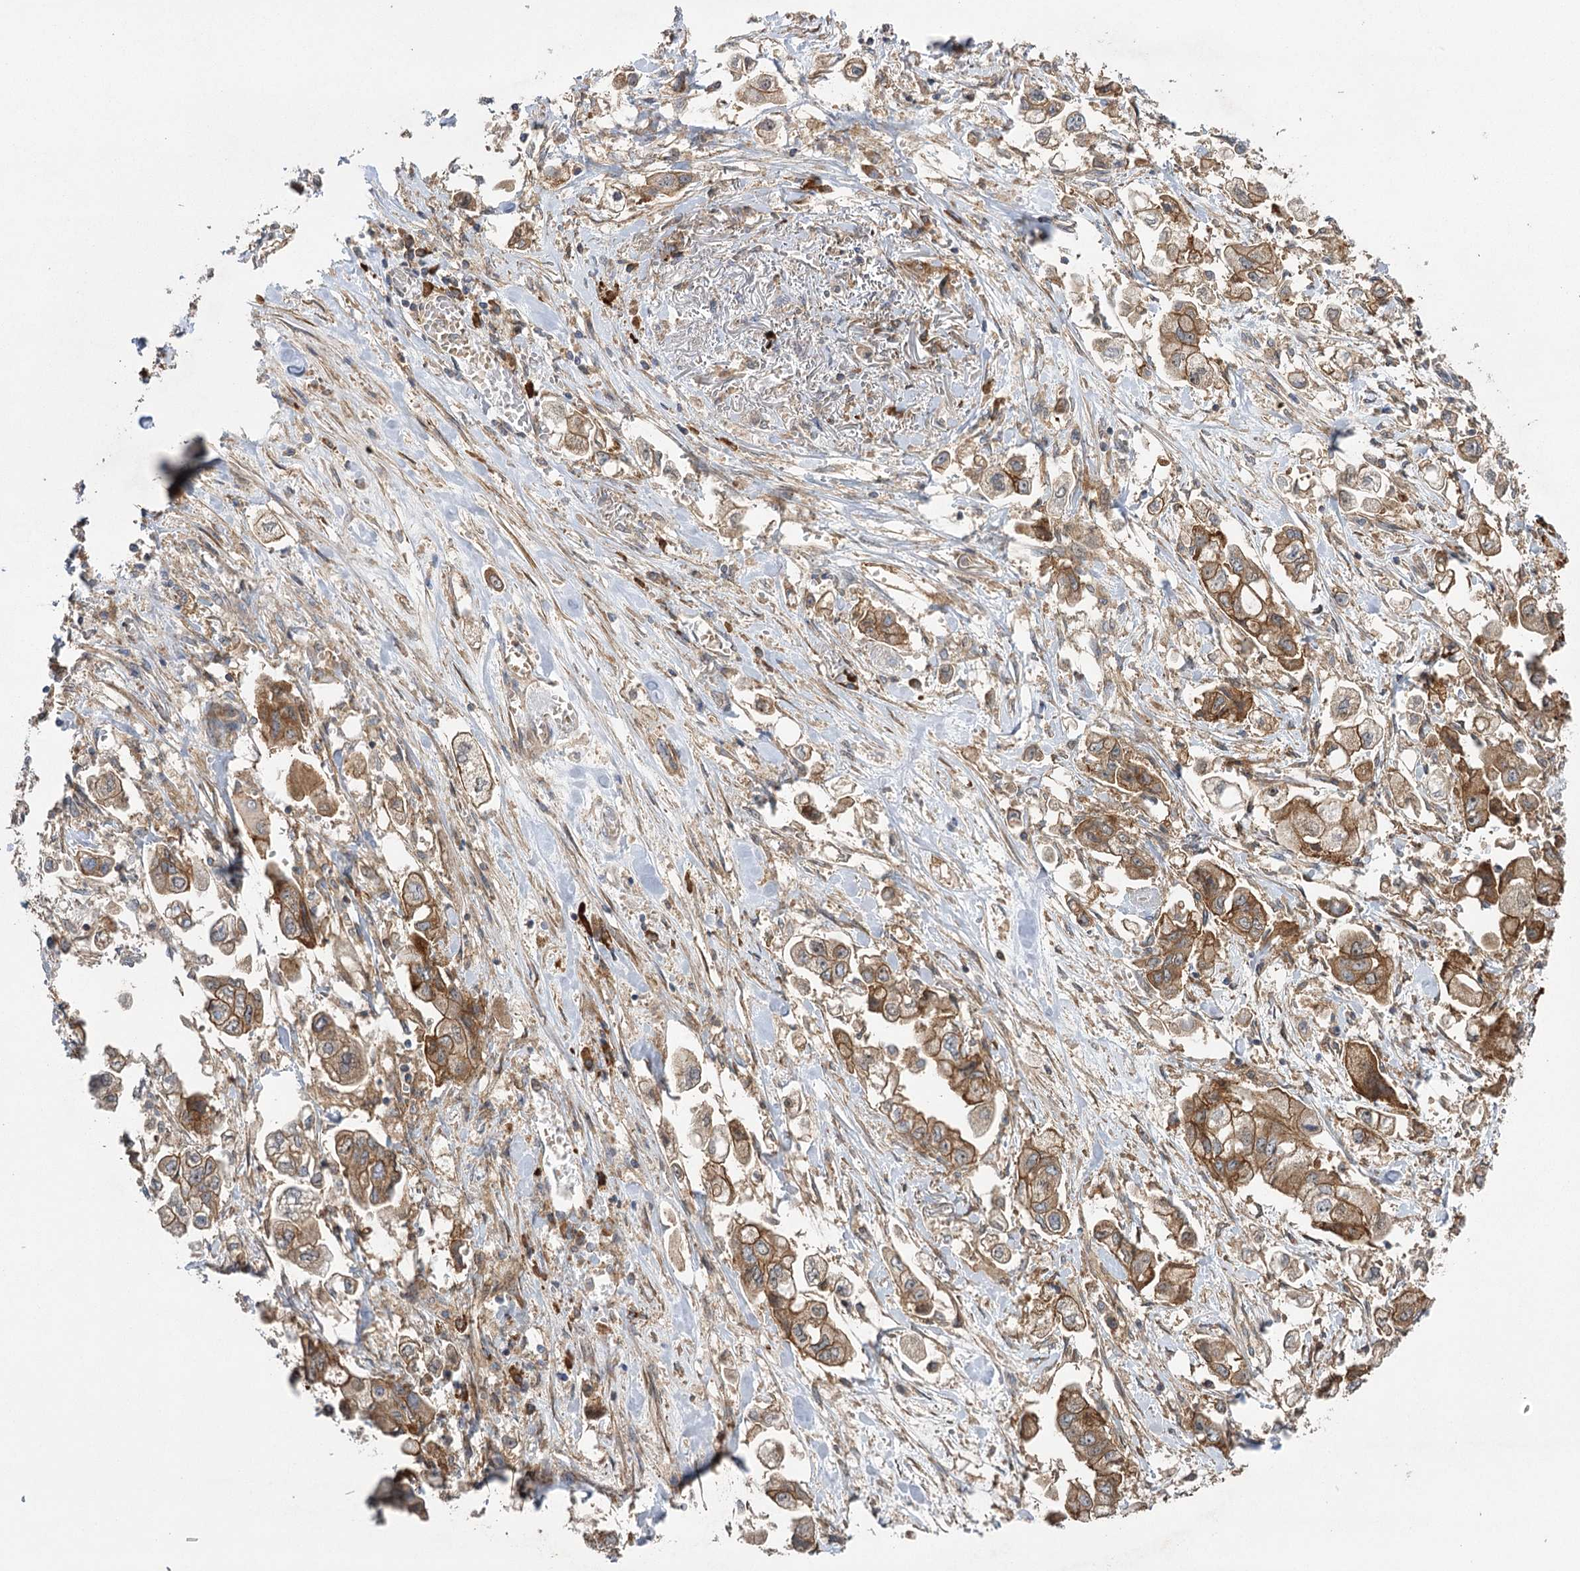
{"staining": {"intensity": "moderate", "quantity": ">75%", "location": "cytoplasmic/membranous"}, "tissue": "stomach cancer", "cell_type": "Tumor cells", "image_type": "cancer", "snomed": [{"axis": "morphology", "description": "Adenocarcinoma, NOS"}, {"axis": "topography", "description": "Stomach"}], "caption": "A brown stain shows moderate cytoplasmic/membranous positivity of a protein in stomach adenocarcinoma tumor cells.", "gene": "KCNN2", "patient": {"sex": "male", "age": 62}}